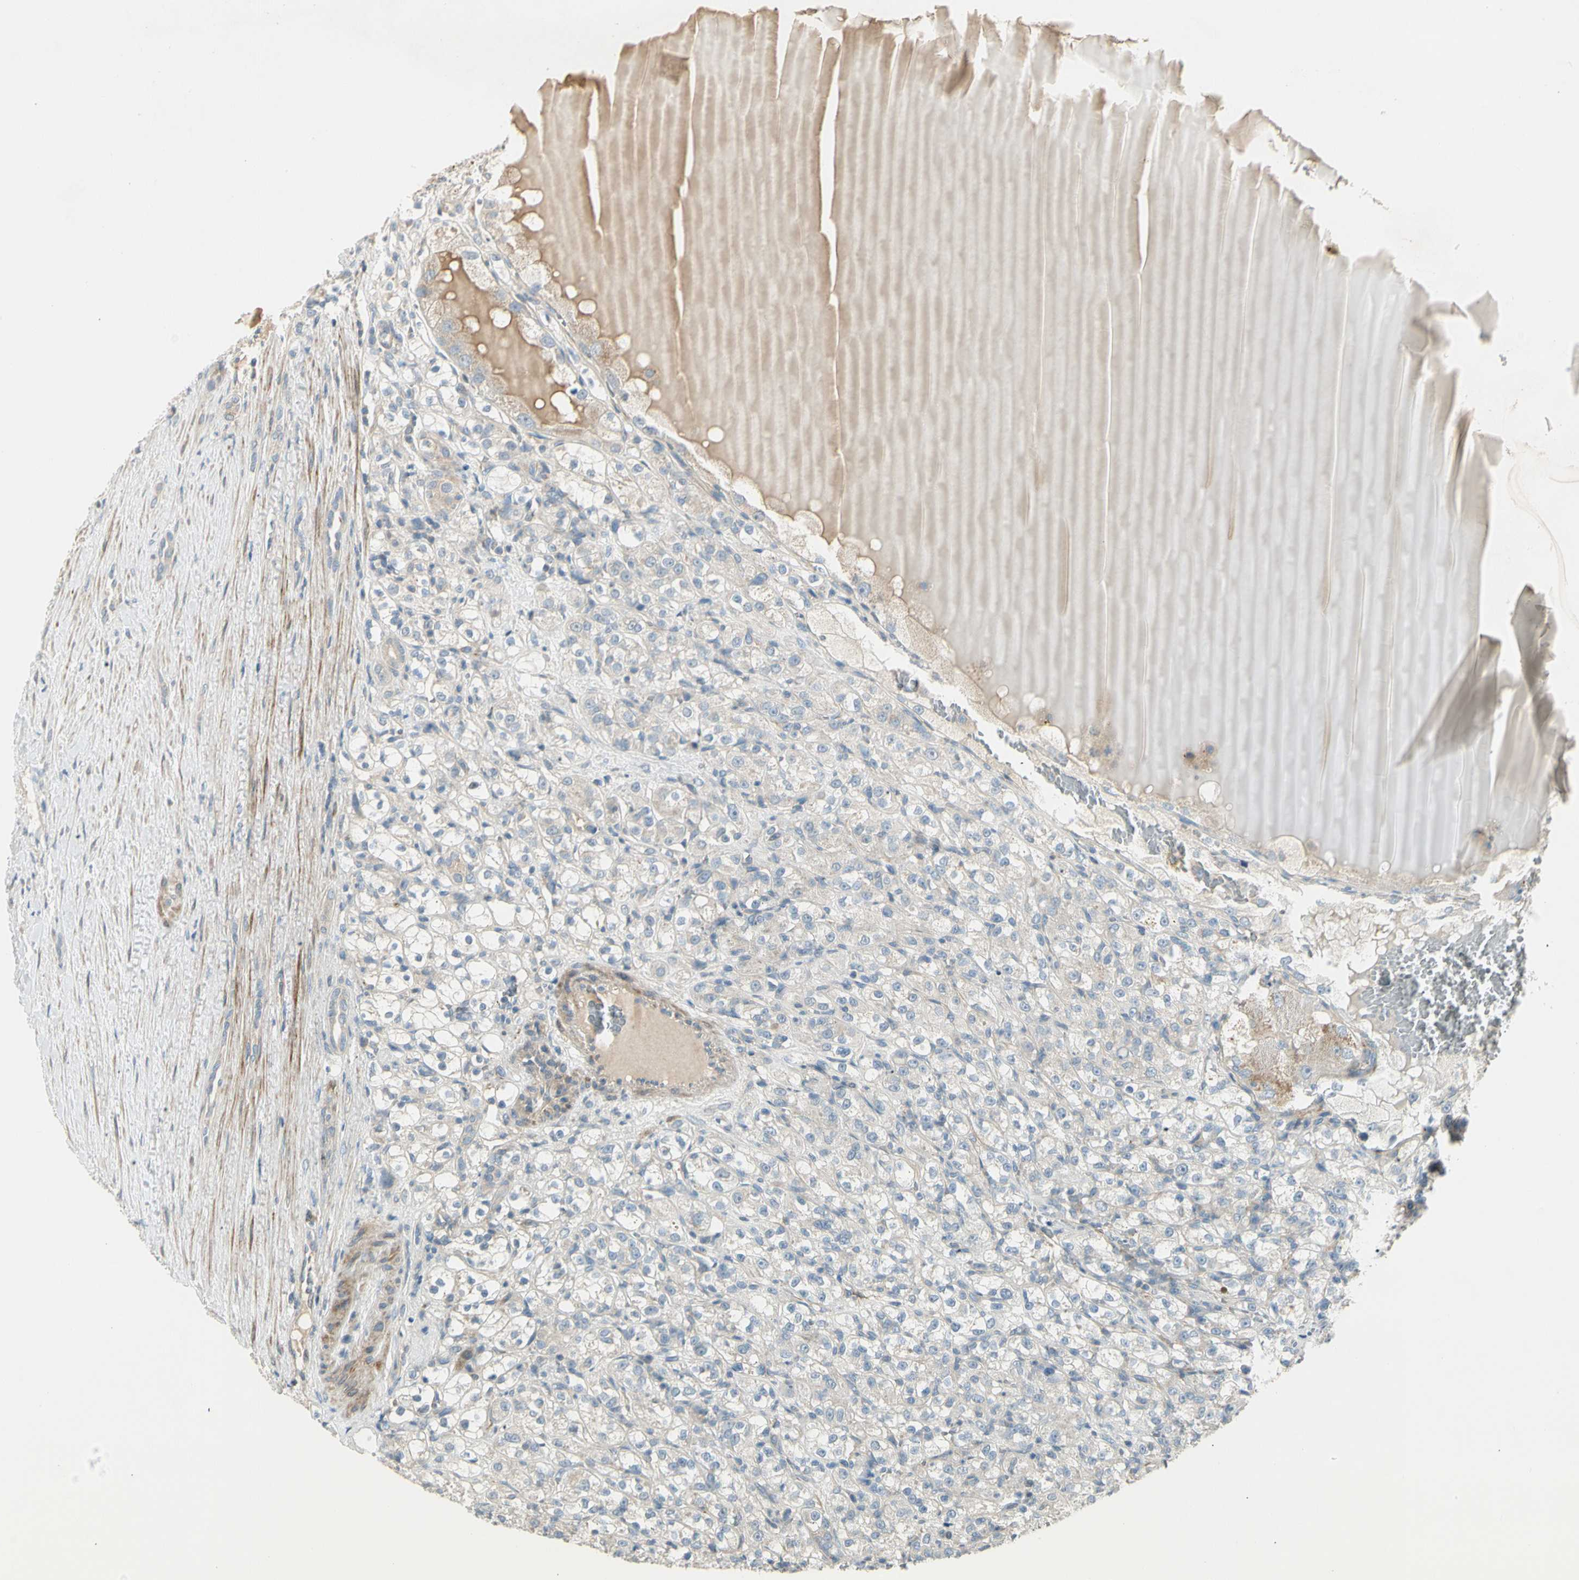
{"staining": {"intensity": "weak", "quantity": "<25%", "location": "cytoplasmic/membranous"}, "tissue": "renal cancer", "cell_type": "Tumor cells", "image_type": "cancer", "snomed": [{"axis": "morphology", "description": "Normal tissue, NOS"}, {"axis": "morphology", "description": "Adenocarcinoma, NOS"}, {"axis": "topography", "description": "Kidney"}], "caption": "IHC of human renal cancer (adenocarcinoma) shows no positivity in tumor cells.", "gene": "ADGRA3", "patient": {"sex": "male", "age": 61}}